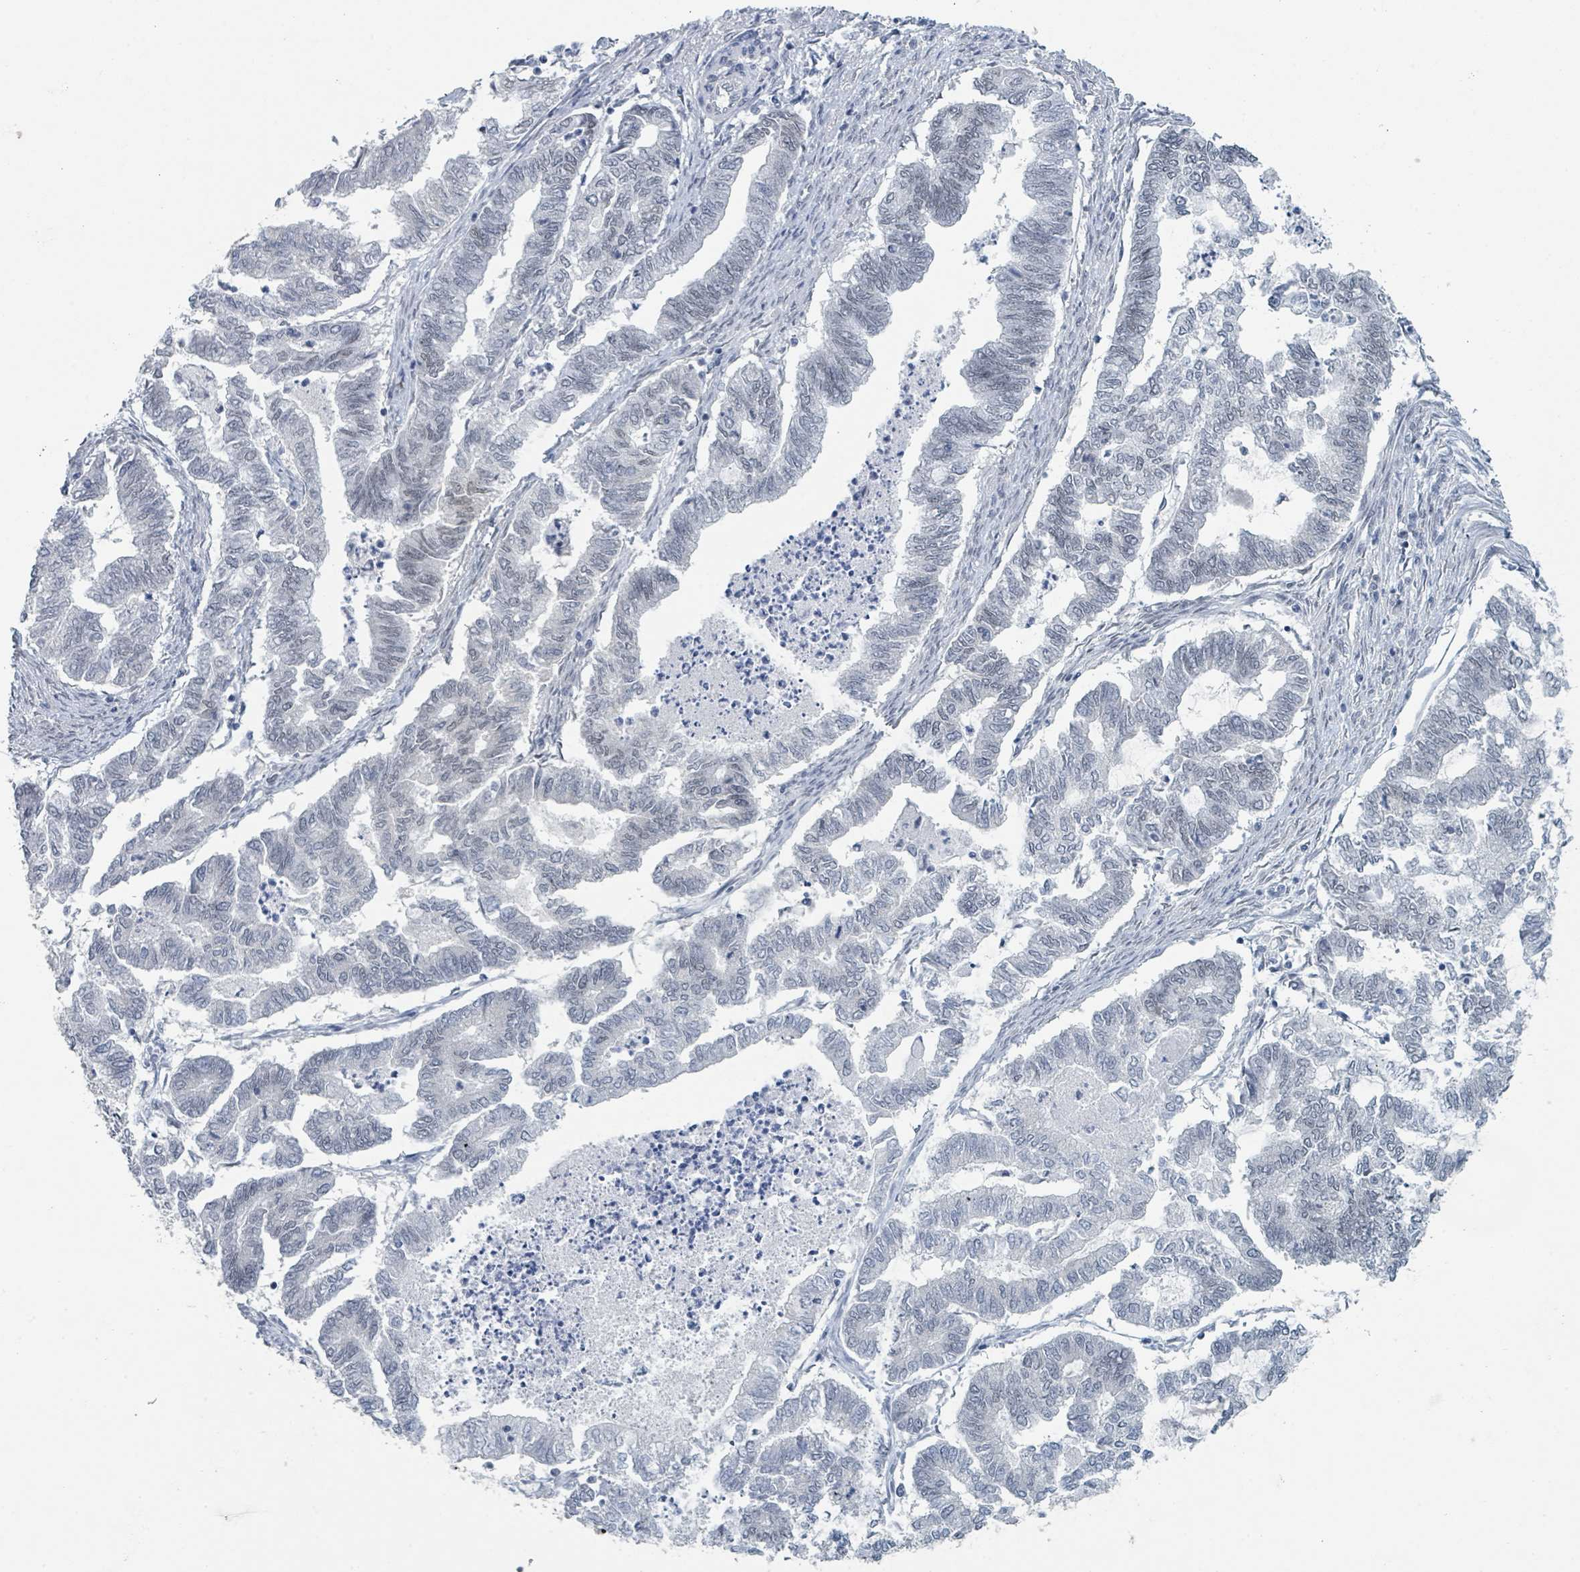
{"staining": {"intensity": "negative", "quantity": "none", "location": "none"}, "tissue": "endometrial cancer", "cell_type": "Tumor cells", "image_type": "cancer", "snomed": [{"axis": "morphology", "description": "Adenocarcinoma, NOS"}, {"axis": "topography", "description": "Endometrium"}], "caption": "Human adenocarcinoma (endometrial) stained for a protein using IHC demonstrates no staining in tumor cells.", "gene": "EHMT2", "patient": {"sex": "female", "age": 79}}